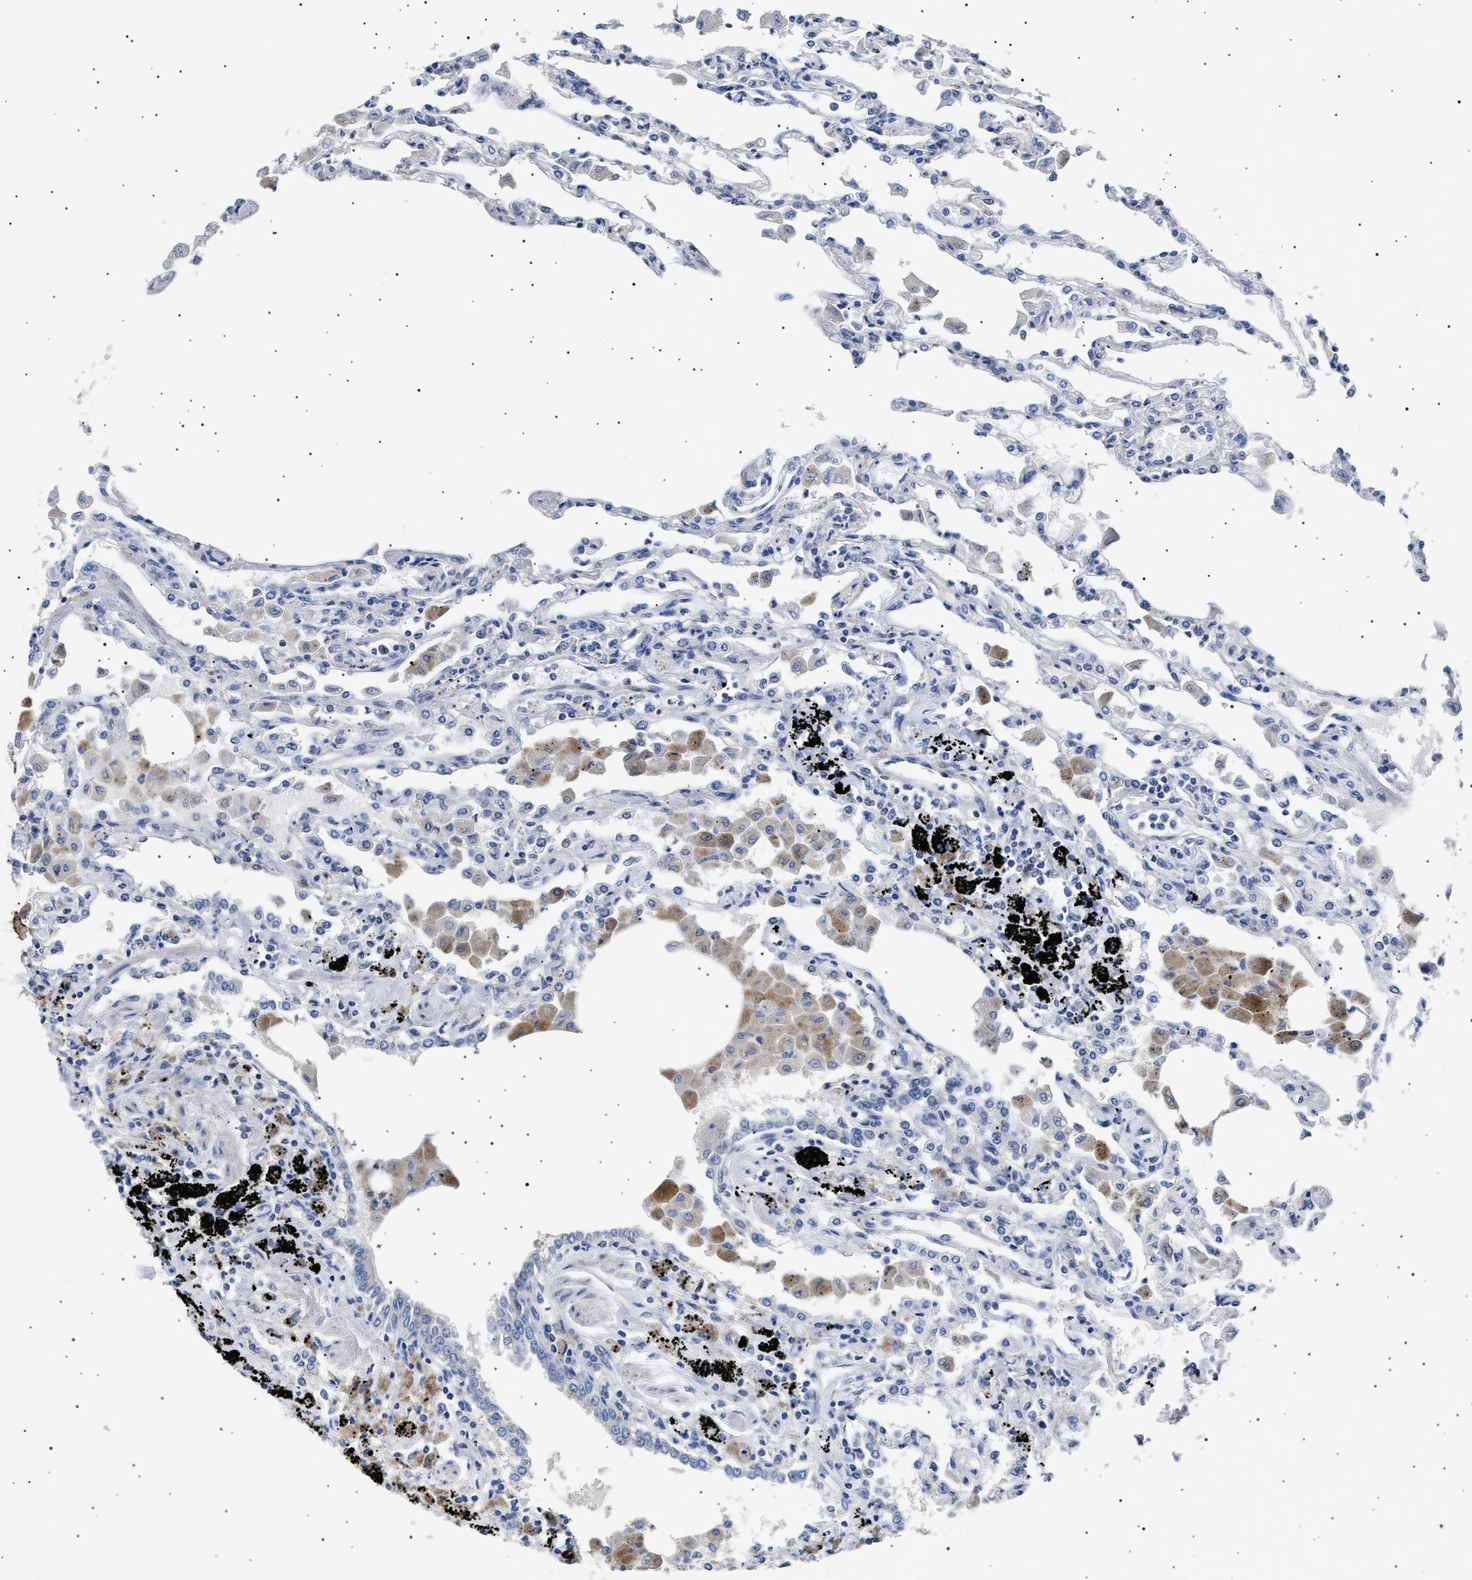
{"staining": {"intensity": "negative", "quantity": "none", "location": "none"}, "tissue": "lung", "cell_type": "Alveolar cells", "image_type": "normal", "snomed": [{"axis": "morphology", "description": "Normal tissue, NOS"}, {"axis": "topography", "description": "Bronchus"}, {"axis": "topography", "description": "Lung"}], "caption": "Immunohistochemical staining of normal lung exhibits no significant expression in alveolar cells. The staining is performed using DAB (3,3'-diaminobenzidine) brown chromogen with nuclei counter-stained in using hematoxylin.", "gene": "HEMGN", "patient": {"sex": "female", "age": 49}}